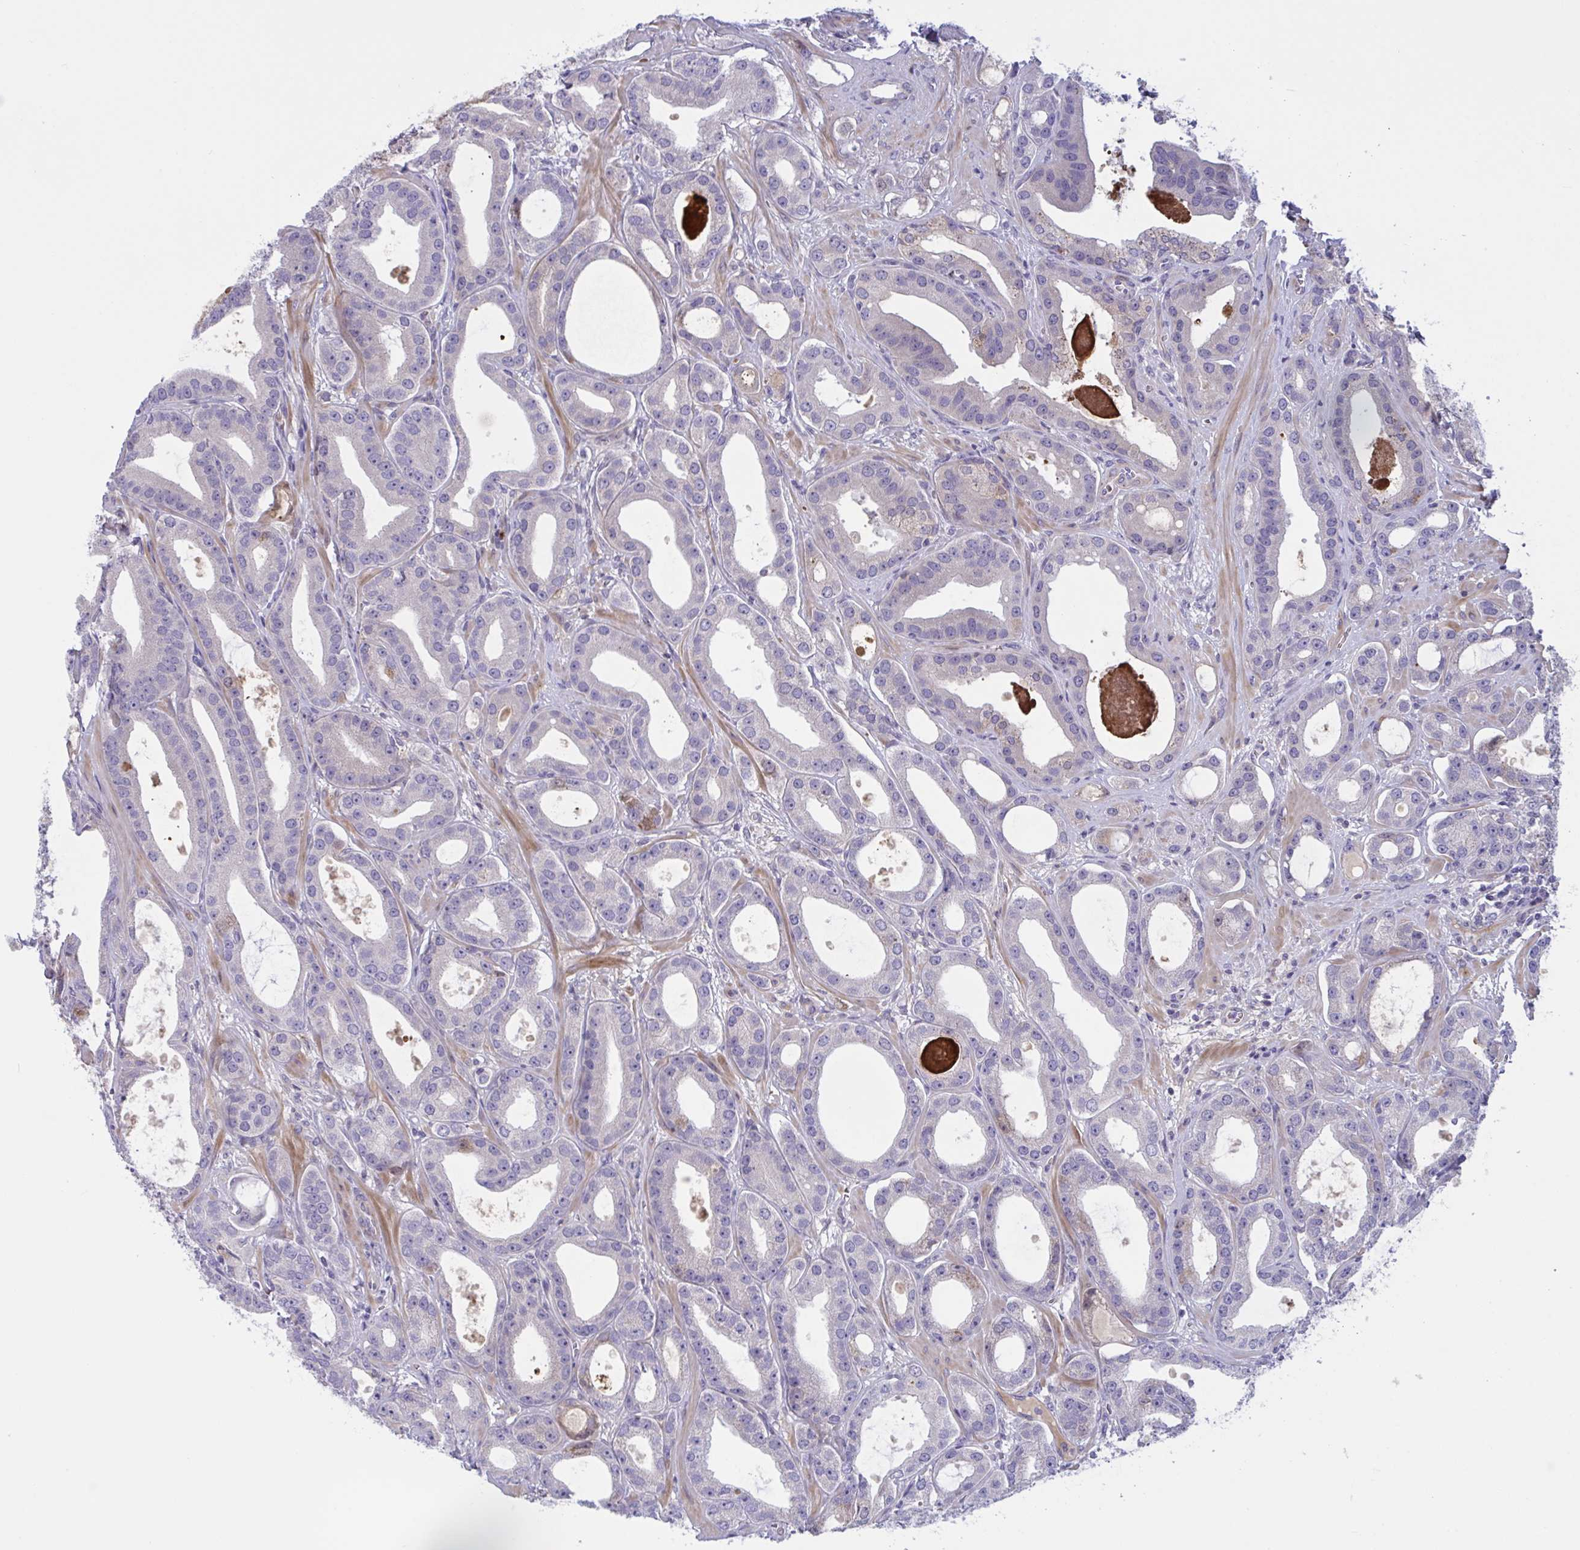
{"staining": {"intensity": "moderate", "quantity": "<25%", "location": "cytoplasmic/membranous"}, "tissue": "prostate cancer", "cell_type": "Tumor cells", "image_type": "cancer", "snomed": [{"axis": "morphology", "description": "Adenocarcinoma, High grade"}, {"axis": "topography", "description": "Prostate"}], "caption": "Human prostate cancer (high-grade adenocarcinoma) stained with a brown dye demonstrates moderate cytoplasmic/membranous positive positivity in about <25% of tumor cells.", "gene": "VWC2", "patient": {"sex": "male", "age": 65}}